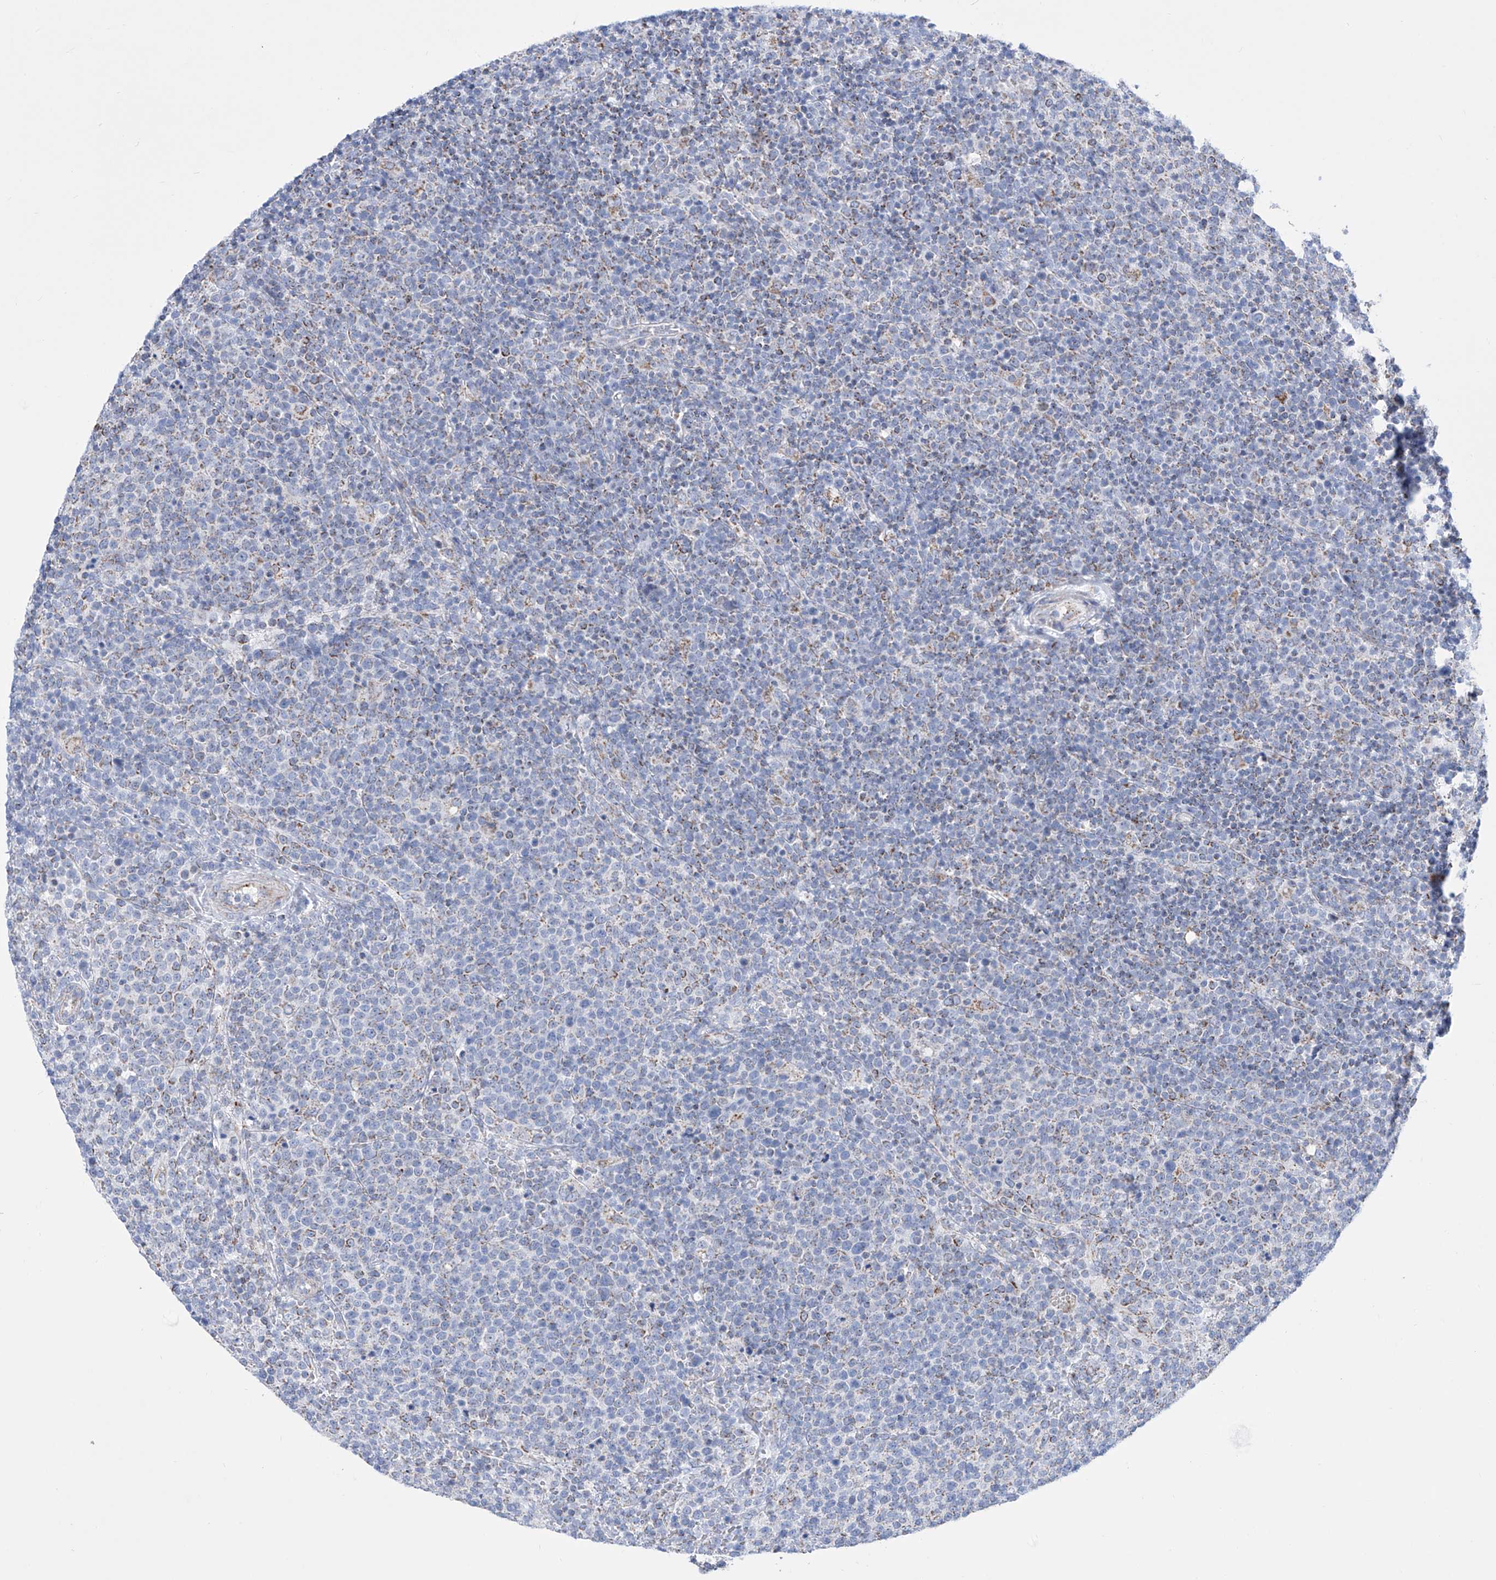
{"staining": {"intensity": "moderate", "quantity": "<25%", "location": "cytoplasmic/membranous"}, "tissue": "lymphoma", "cell_type": "Tumor cells", "image_type": "cancer", "snomed": [{"axis": "morphology", "description": "Malignant lymphoma, non-Hodgkin's type, High grade"}, {"axis": "topography", "description": "Lymph node"}], "caption": "Immunohistochemical staining of human lymphoma reveals low levels of moderate cytoplasmic/membranous protein expression in about <25% of tumor cells. Ihc stains the protein of interest in brown and the nuclei are stained blue.", "gene": "ALDH6A1", "patient": {"sex": "male", "age": 61}}